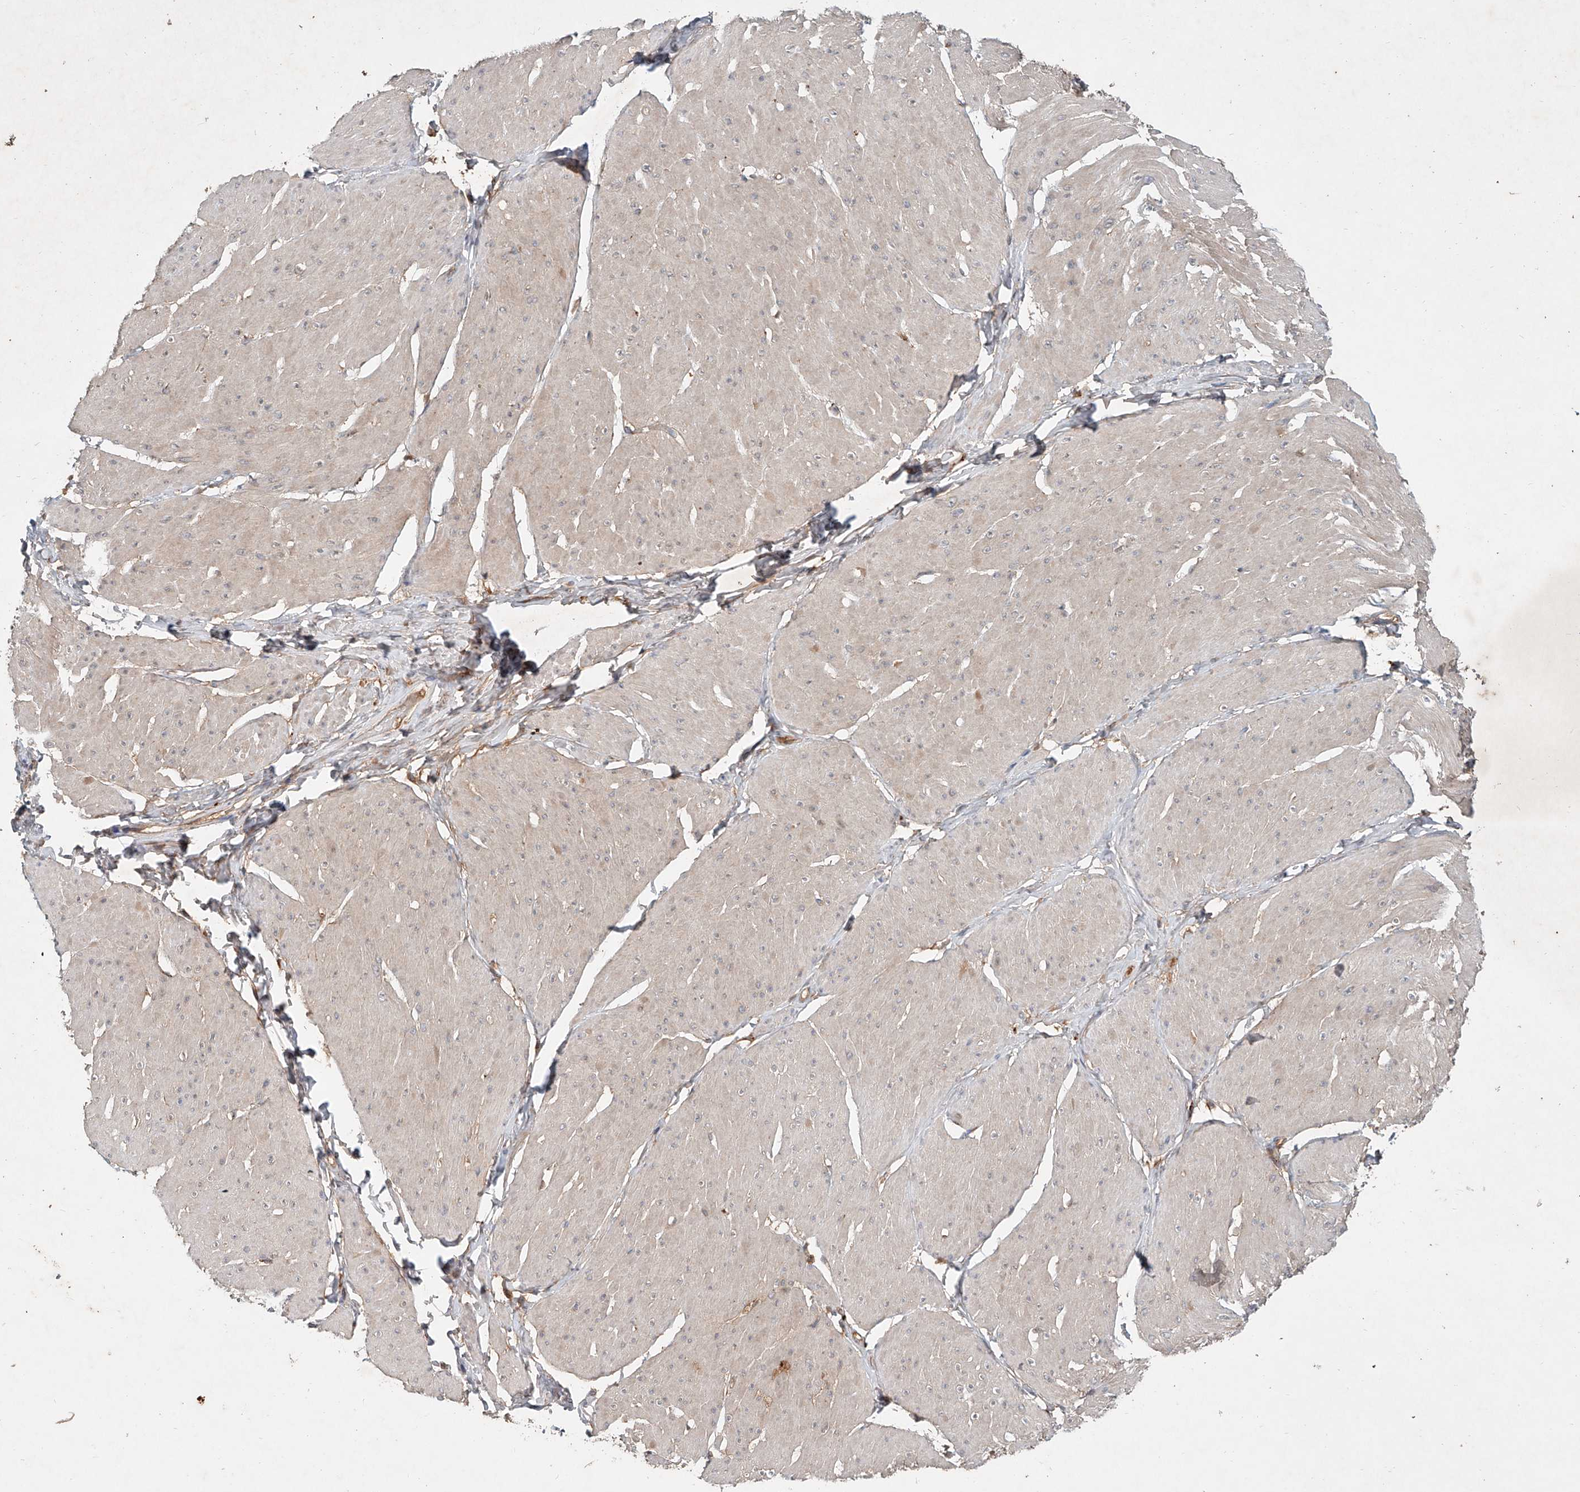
{"staining": {"intensity": "weak", "quantity": "25%-75%", "location": "cytoplasmic/membranous"}, "tissue": "smooth muscle", "cell_type": "Smooth muscle cells", "image_type": "normal", "snomed": [{"axis": "morphology", "description": "Urothelial carcinoma, High grade"}, {"axis": "topography", "description": "Urinary bladder"}], "caption": "DAB (3,3'-diaminobenzidine) immunohistochemical staining of benign human smooth muscle demonstrates weak cytoplasmic/membranous protein positivity in about 25%-75% of smooth muscle cells. Nuclei are stained in blue.", "gene": "IER5", "patient": {"sex": "male", "age": 46}}